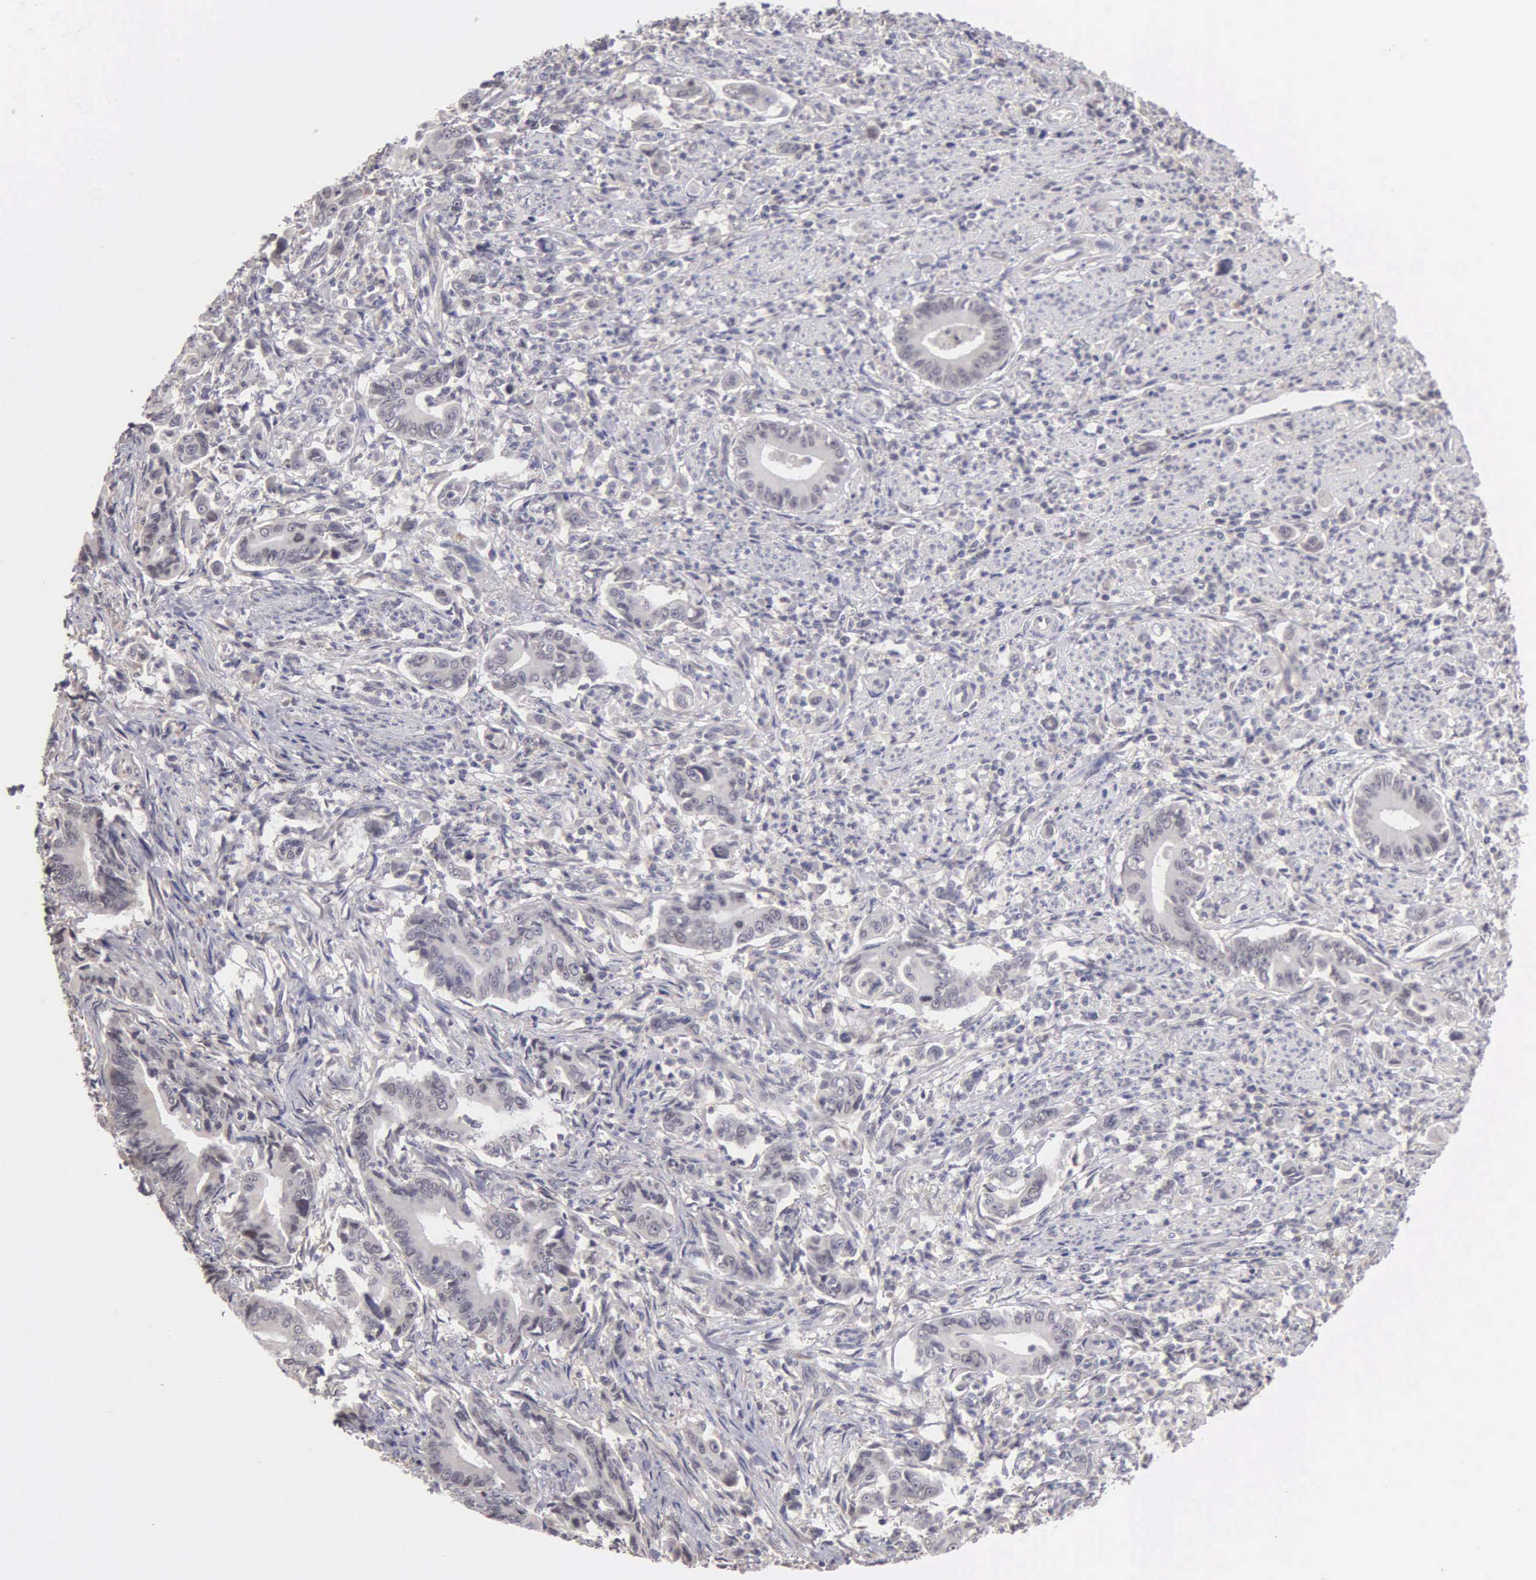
{"staining": {"intensity": "negative", "quantity": "none", "location": "none"}, "tissue": "stomach cancer", "cell_type": "Tumor cells", "image_type": "cancer", "snomed": [{"axis": "morphology", "description": "Adenocarcinoma, NOS"}, {"axis": "topography", "description": "Stomach"}], "caption": "High power microscopy photomicrograph of an IHC histopathology image of adenocarcinoma (stomach), revealing no significant positivity in tumor cells.", "gene": "BRD1", "patient": {"sex": "female", "age": 76}}